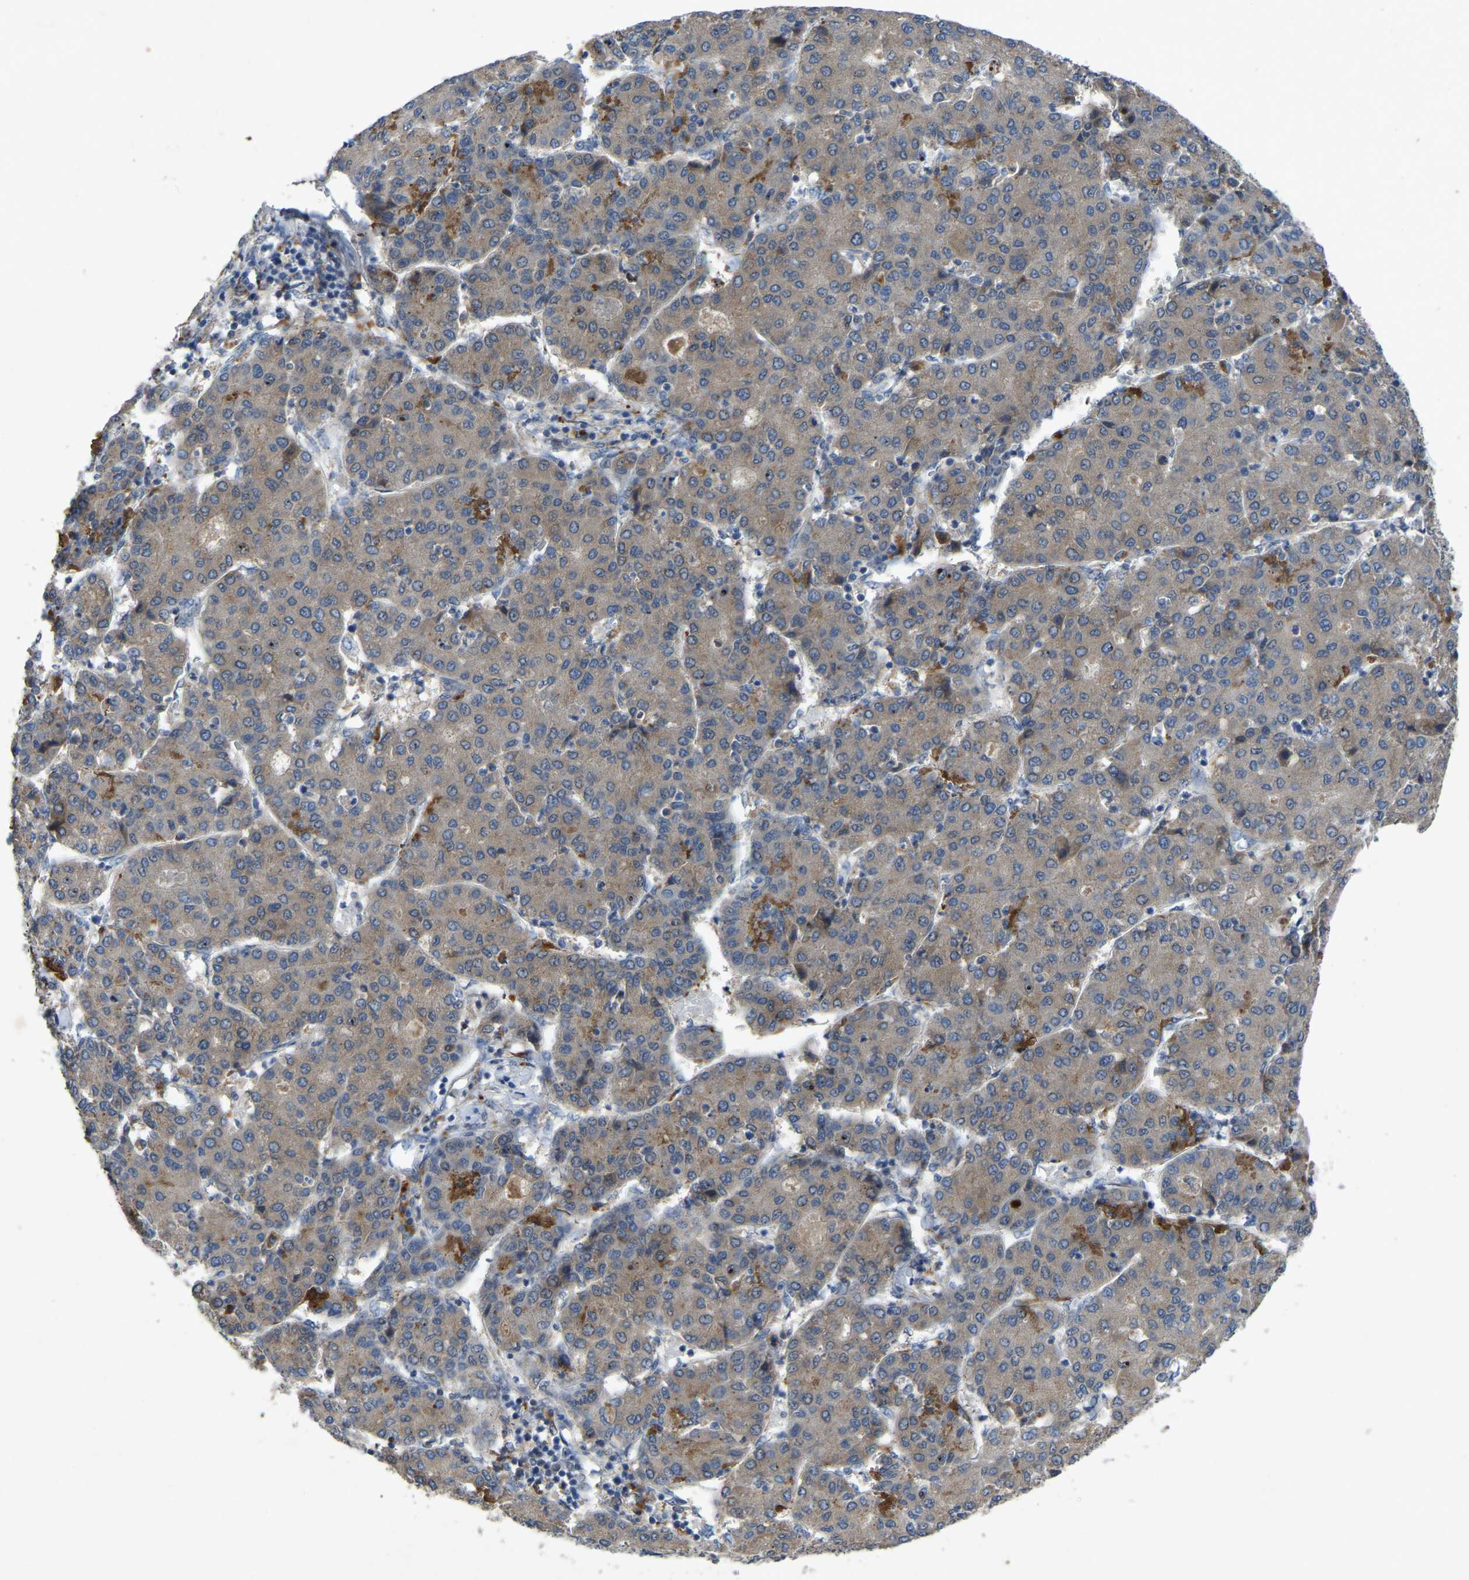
{"staining": {"intensity": "weak", "quantity": ">75%", "location": "cytoplasmic/membranous"}, "tissue": "liver cancer", "cell_type": "Tumor cells", "image_type": "cancer", "snomed": [{"axis": "morphology", "description": "Carcinoma, Hepatocellular, NOS"}, {"axis": "topography", "description": "Liver"}], "caption": "Human liver cancer (hepatocellular carcinoma) stained for a protein (brown) displays weak cytoplasmic/membranous positive expression in approximately >75% of tumor cells.", "gene": "FHIT", "patient": {"sex": "male", "age": 65}}